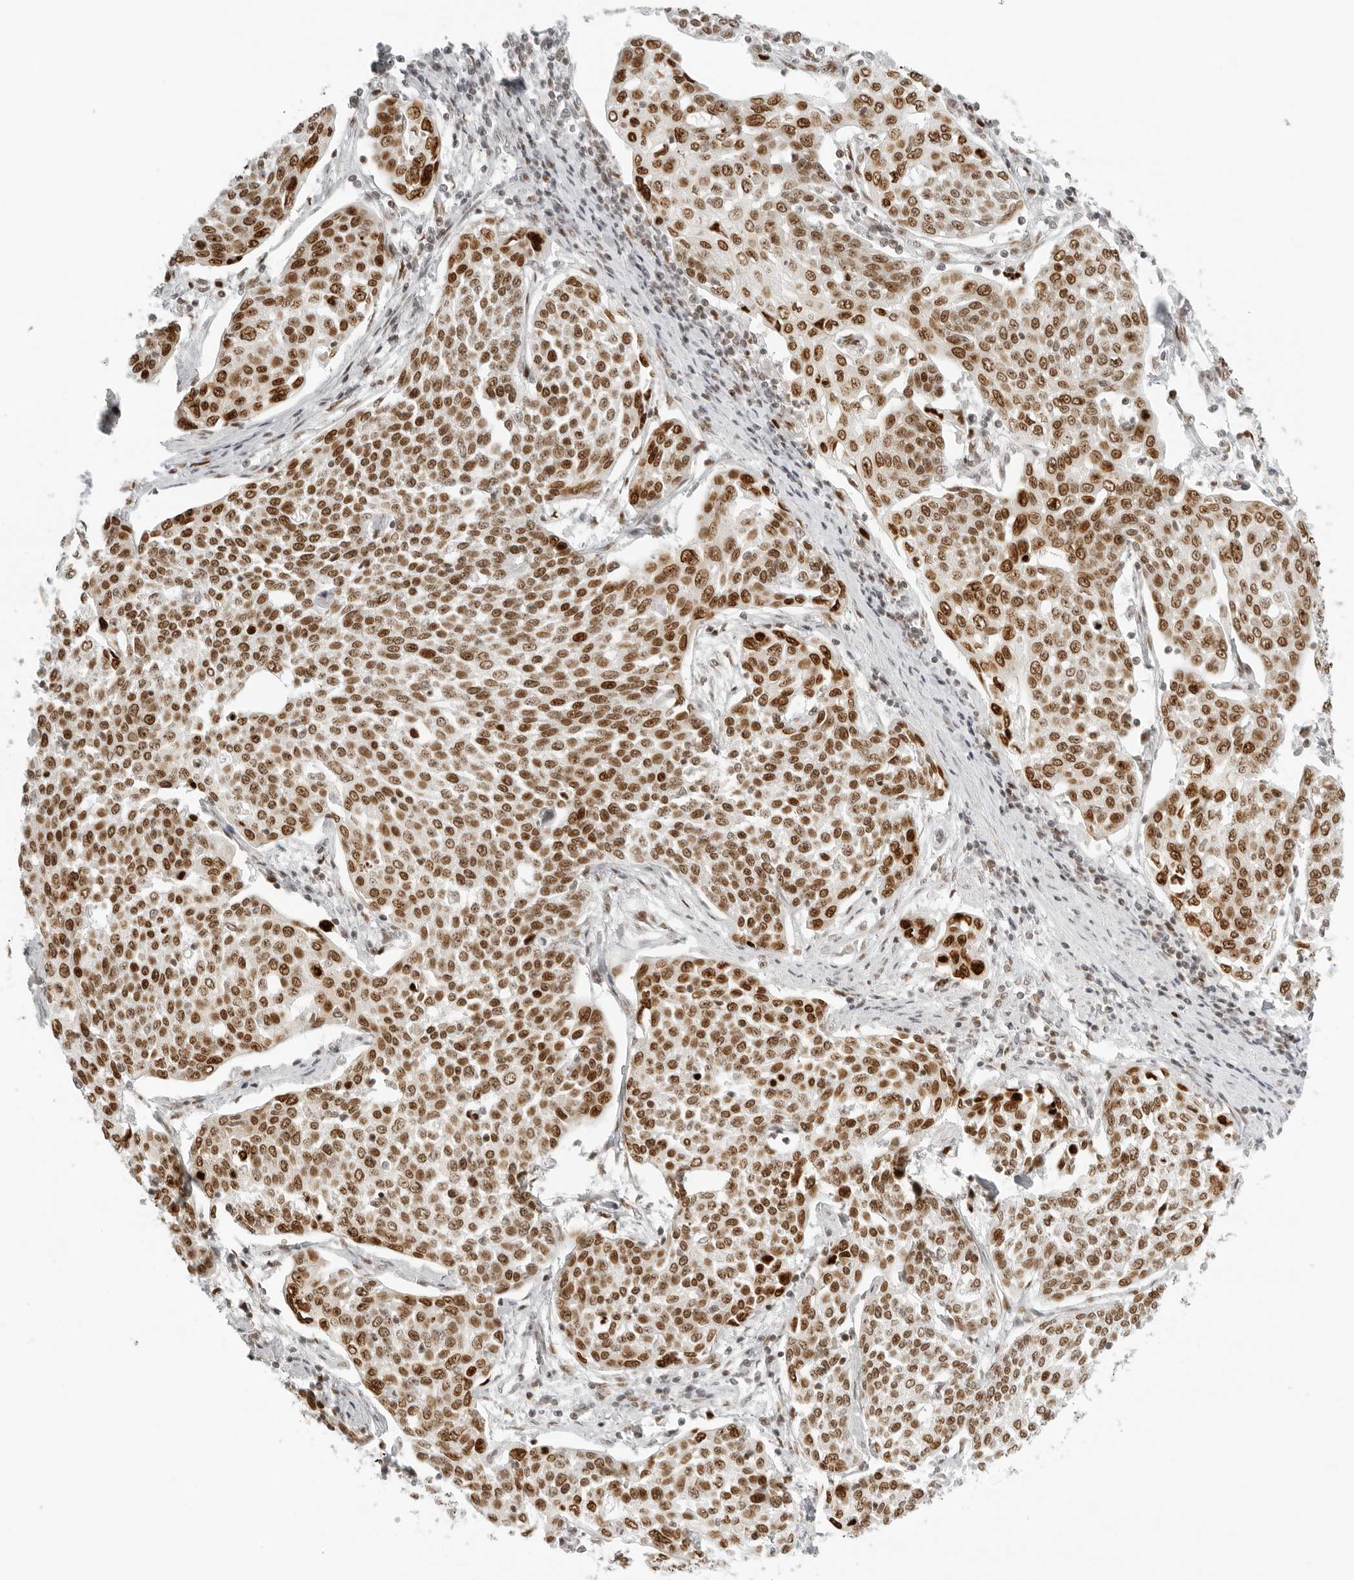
{"staining": {"intensity": "moderate", "quantity": ">75%", "location": "nuclear"}, "tissue": "cervical cancer", "cell_type": "Tumor cells", "image_type": "cancer", "snomed": [{"axis": "morphology", "description": "Squamous cell carcinoma, NOS"}, {"axis": "topography", "description": "Cervix"}], "caption": "Human squamous cell carcinoma (cervical) stained with a protein marker reveals moderate staining in tumor cells.", "gene": "RCC1", "patient": {"sex": "female", "age": 34}}